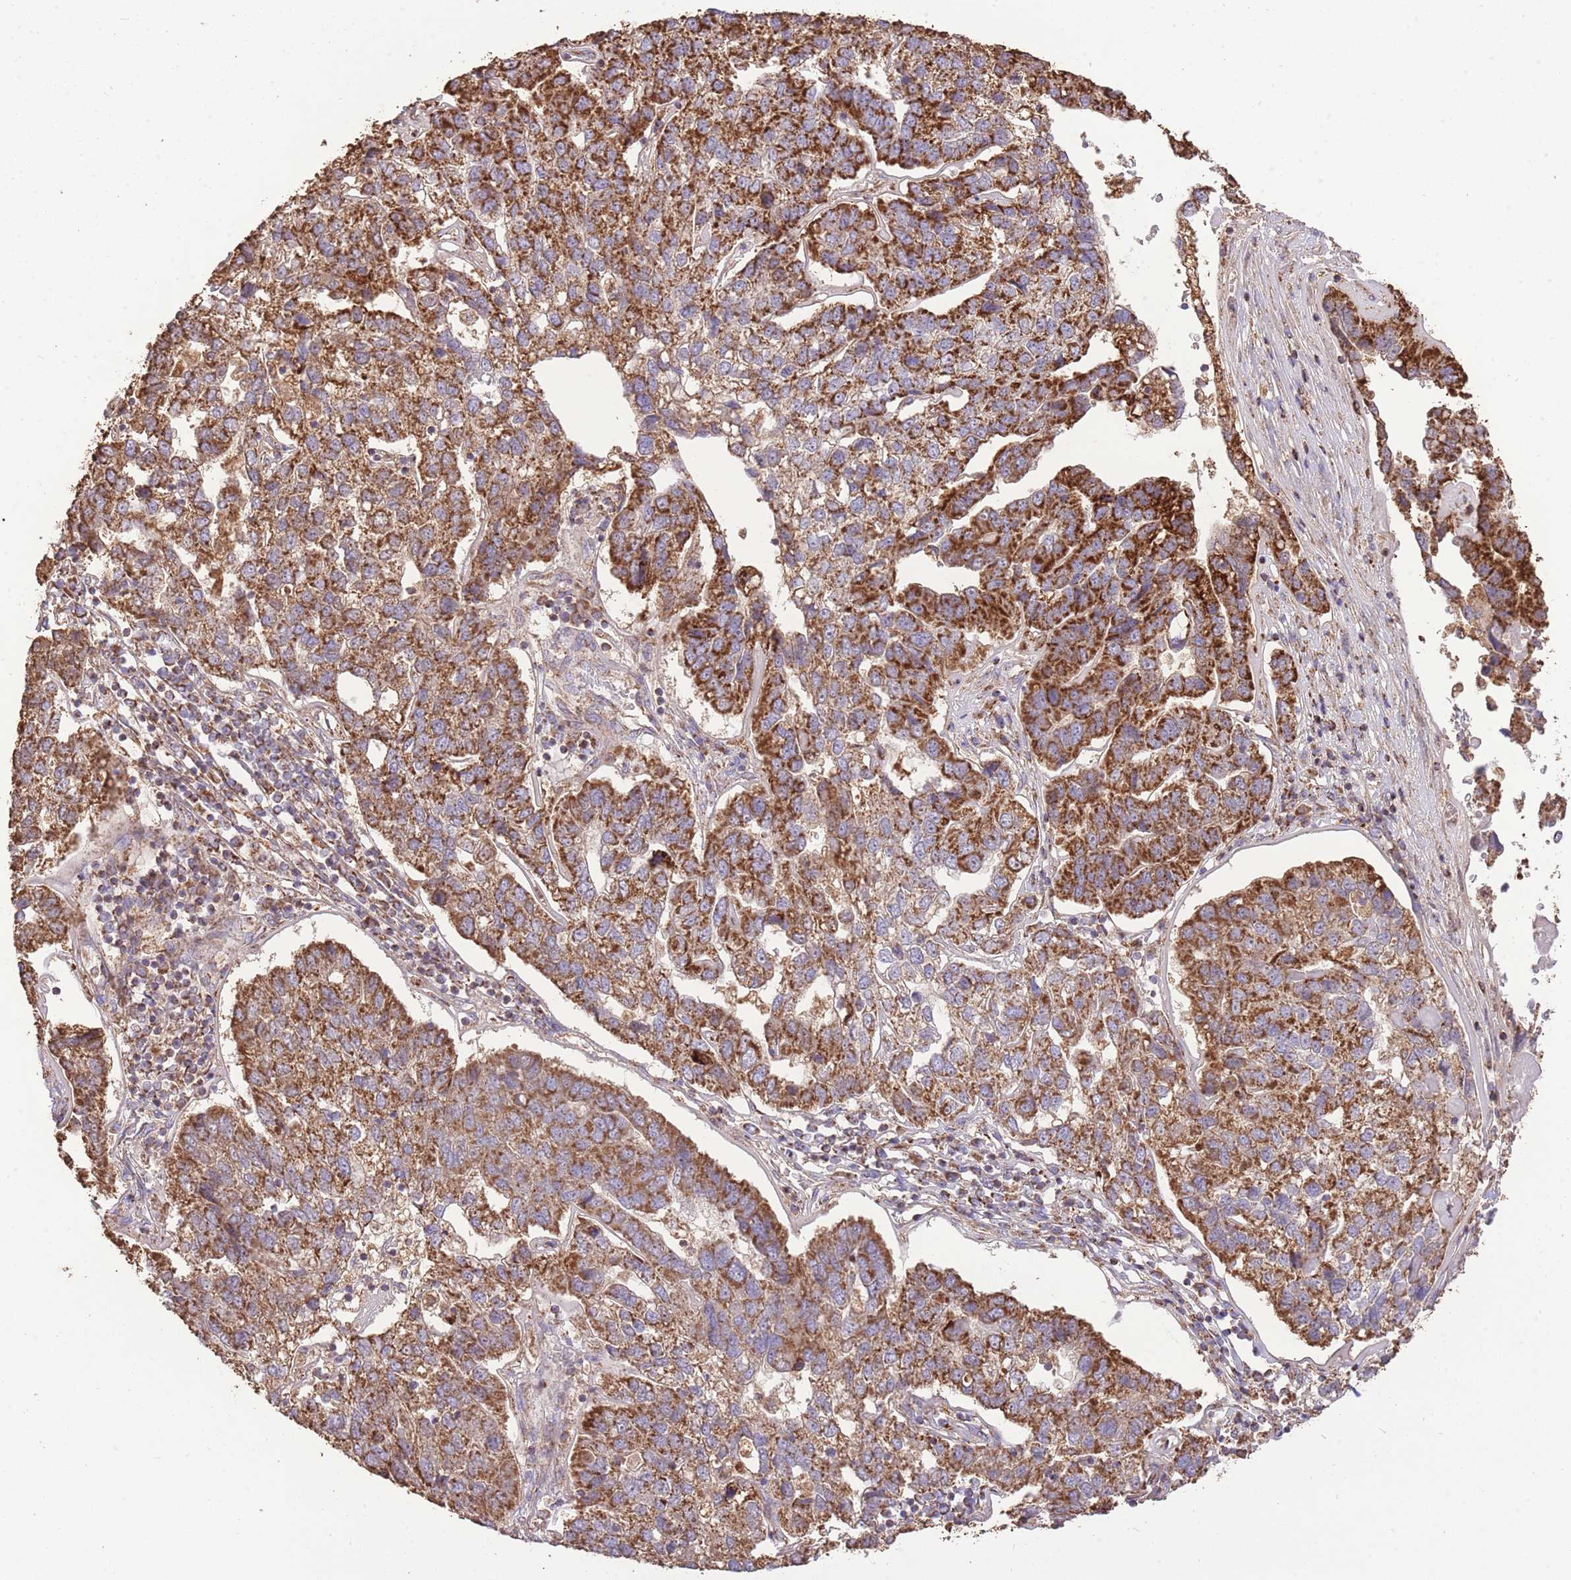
{"staining": {"intensity": "strong", "quantity": ">75%", "location": "cytoplasmic/membranous"}, "tissue": "pancreatic cancer", "cell_type": "Tumor cells", "image_type": "cancer", "snomed": [{"axis": "morphology", "description": "Adenocarcinoma, NOS"}, {"axis": "topography", "description": "Pancreas"}], "caption": "Protein staining demonstrates strong cytoplasmic/membranous expression in about >75% of tumor cells in adenocarcinoma (pancreatic). (IHC, brightfield microscopy, high magnification).", "gene": "PREP", "patient": {"sex": "female", "age": 61}}